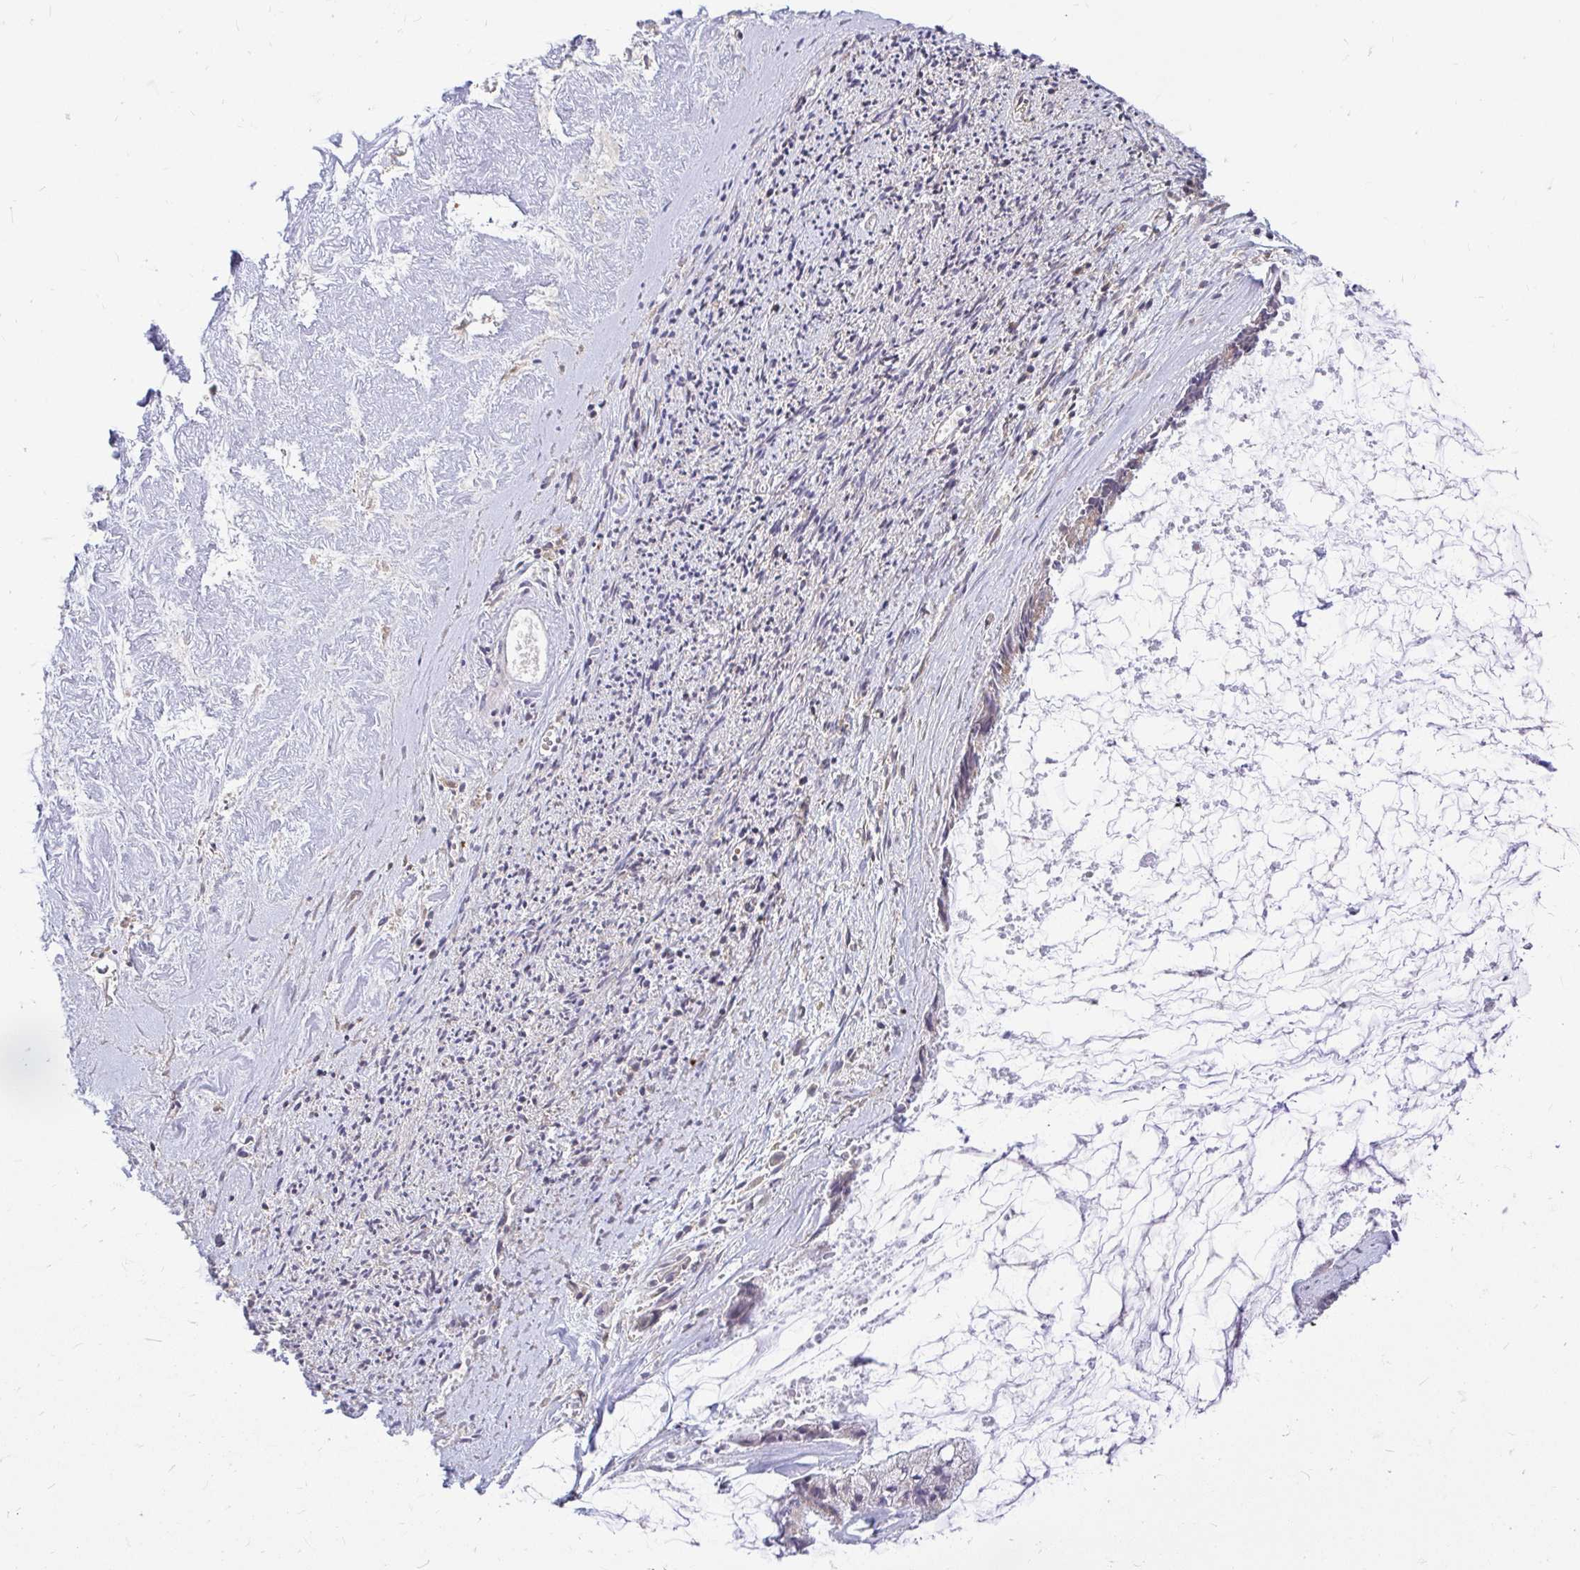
{"staining": {"intensity": "negative", "quantity": "none", "location": "none"}, "tissue": "ovarian cancer", "cell_type": "Tumor cells", "image_type": "cancer", "snomed": [{"axis": "morphology", "description": "Cystadenocarcinoma, mucinous, NOS"}, {"axis": "topography", "description": "Ovary"}], "caption": "Ovarian cancer was stained to show a protein in brown. There is no significant staining in tumor cells.", "gene": "VTI1B", "patient": {"sex": "female", "age": 90}}